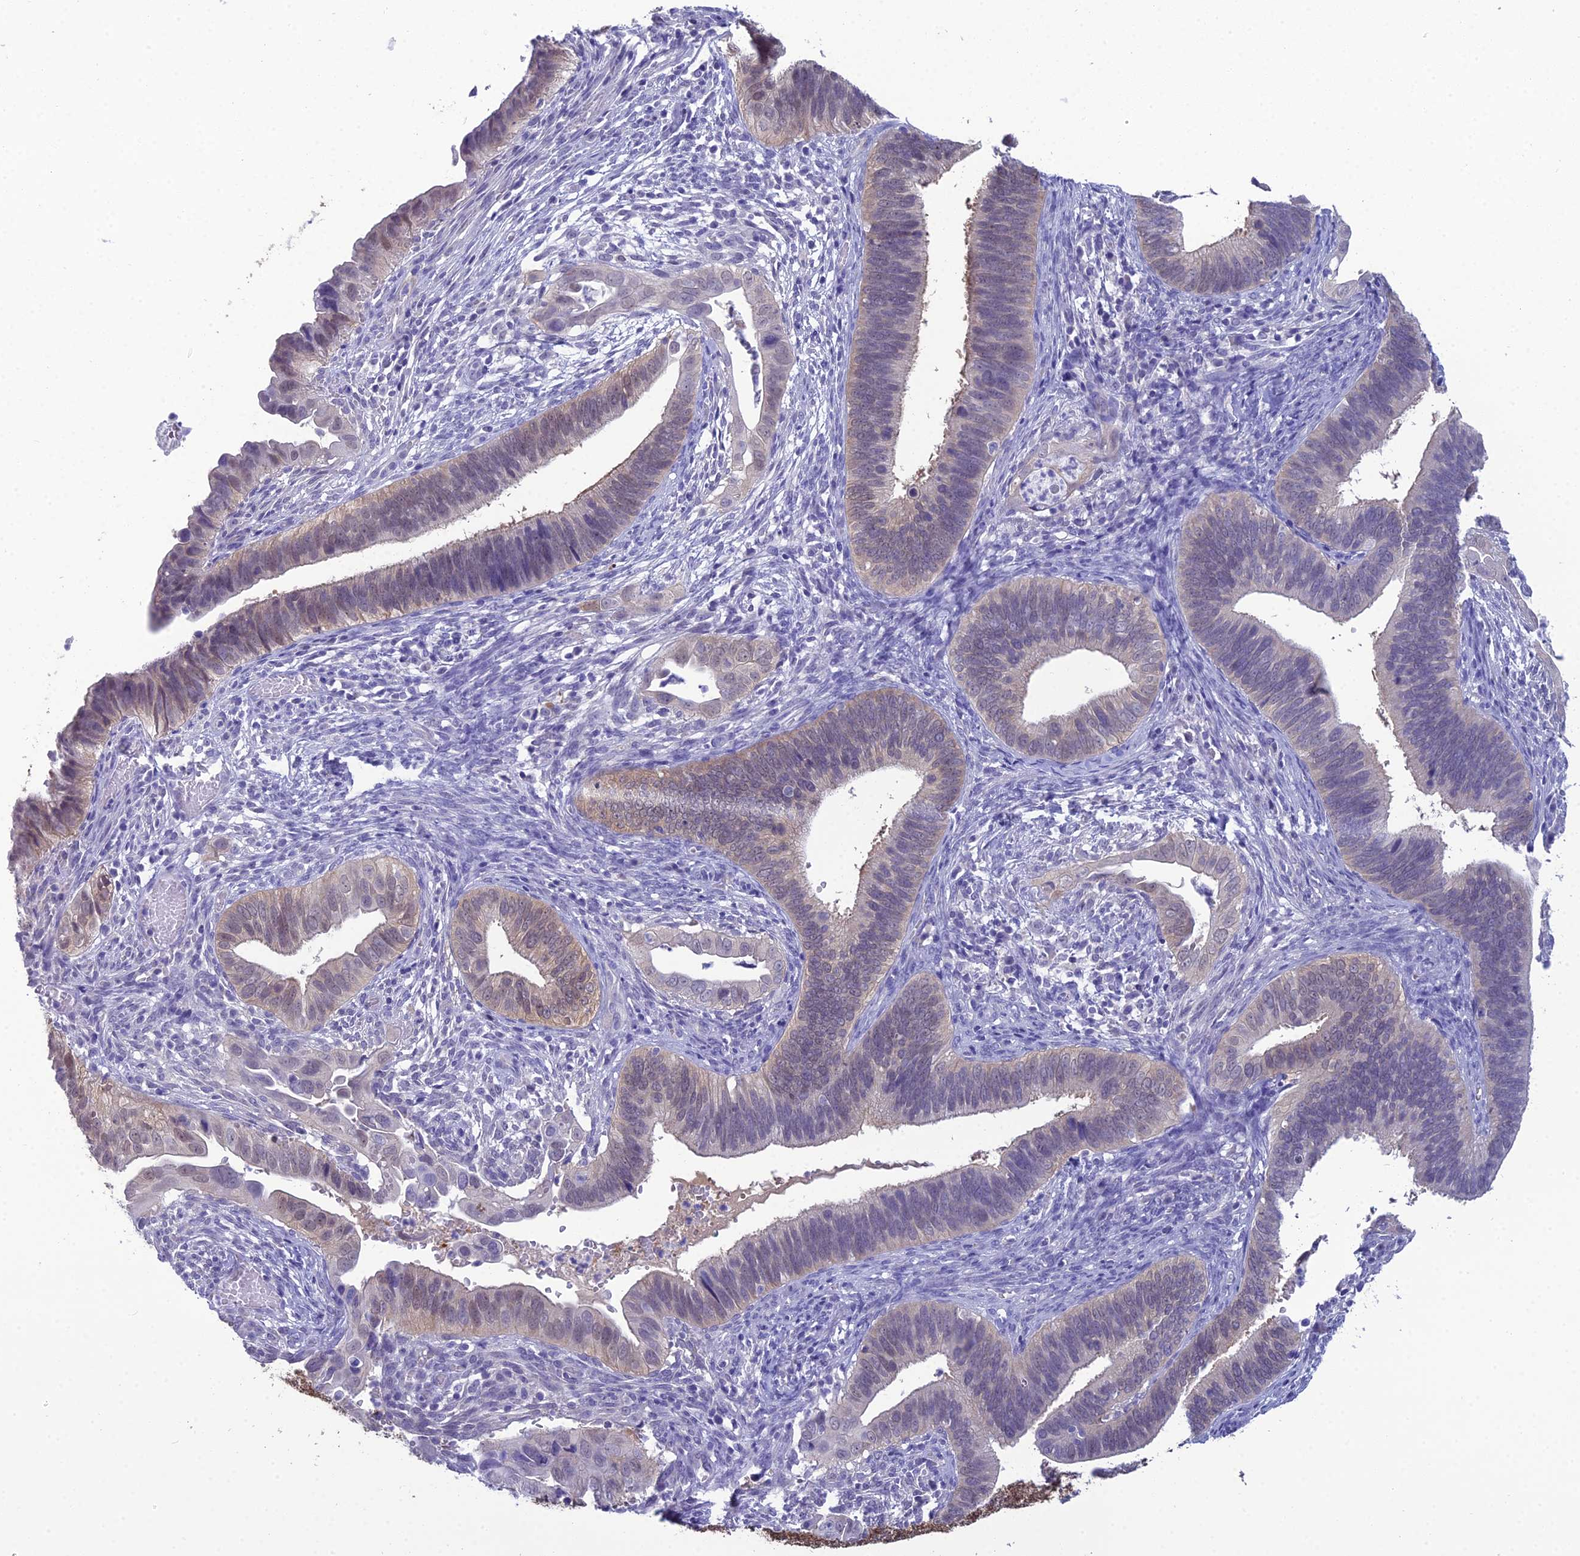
{"staining": {"intensity": "weak", "quantity": "<25%", "location": "nuclear"}, "tissue": "cervical cancer", "cell_type": "Tumor cells", "image_type": "cancer", "snomed": [{"axis": "morphology", "description": "Adenocarcinoma, NOS"}, {"axis": "topography", "description": "Cervix"}], "caption": "Cervical cancer was stained to show a protein in brown. There is no significant staining in tumor cells.", "gene": "GNPNAT1", "patient": {"sex": "female", "age": 42}}